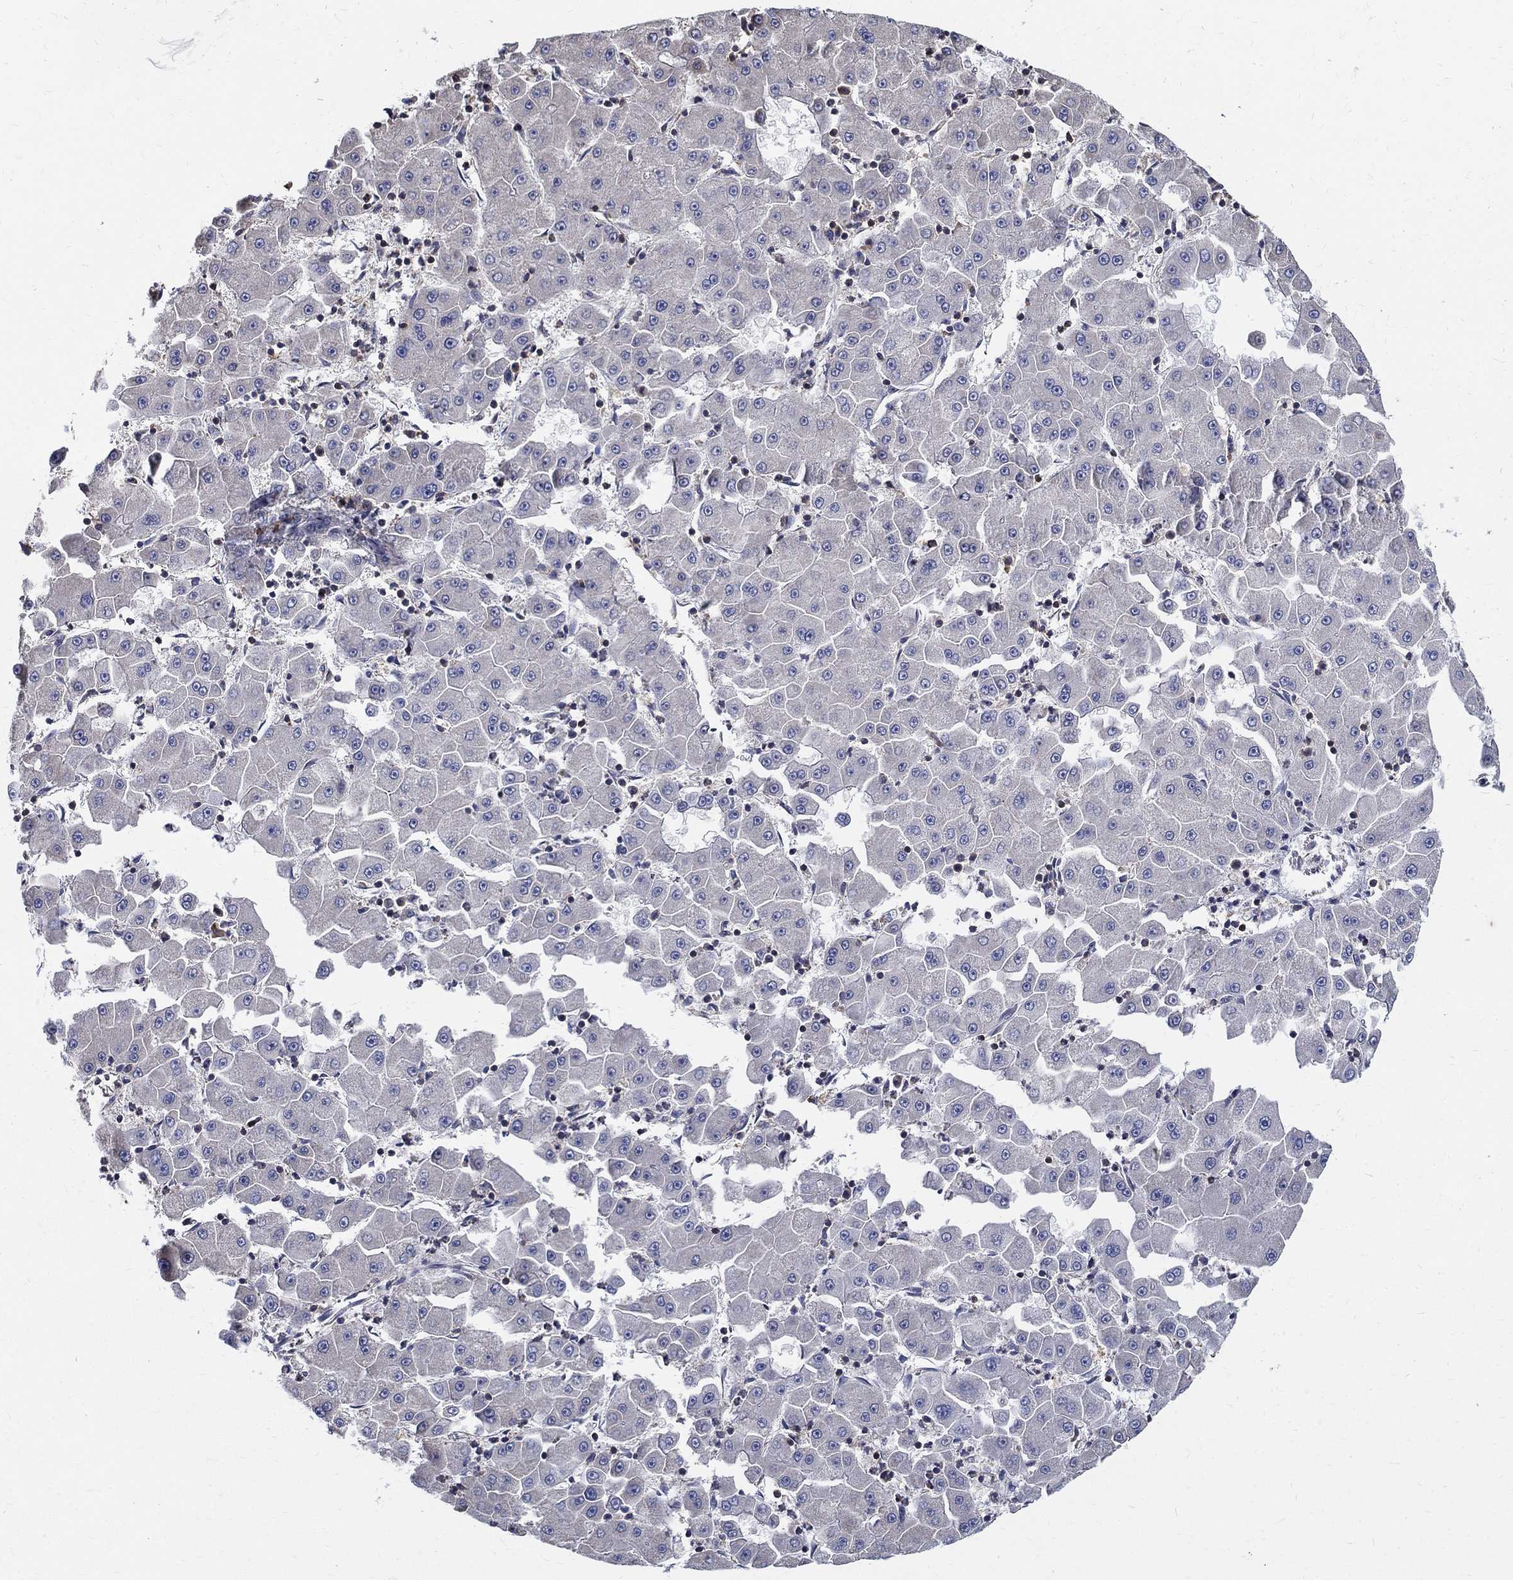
{"staining": {"intensity": "negative", "quantity": "none", "location": "none"}, "tissue": "liver cancer", "cell_type": "Tumor cells", "image_type": "cancer", "snomed": [{"axis": "morphology", "description": "Carcinoma, Hepatocellular, NOS"}, {"axis": "topography", "description": "Liver"}], "caption": "This is a image of IHC staining of liver cancer, which shows no staining in tumor cells.", "gene": "AGAP2", "patient": {"sex": "male", "age": 73}}